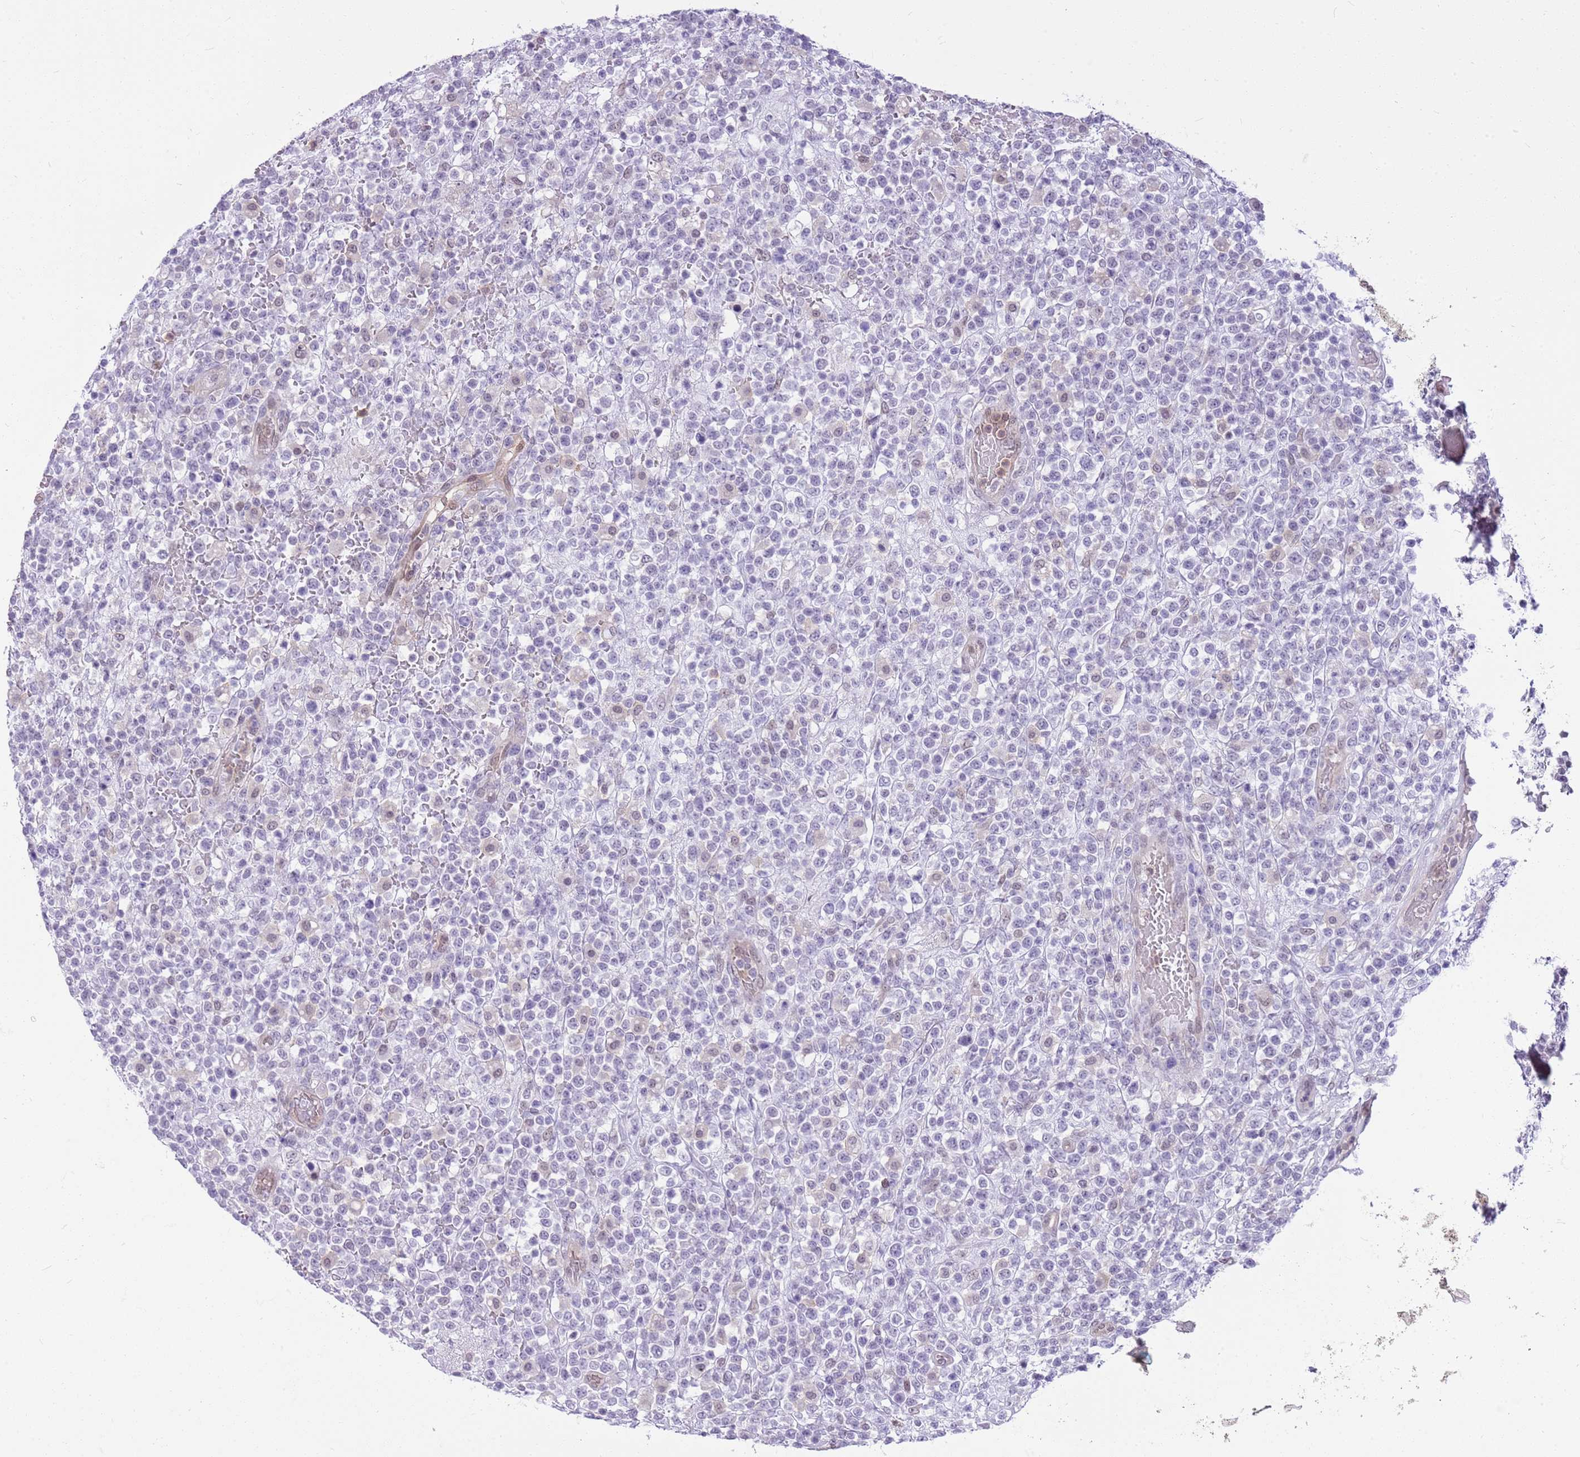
{"staining": {"intensity": "negative", "quantity": "none", "location": "none"}, "tissue": "lymphoma", "cell_type": "Tumor cells", "image_type": "cancer", "snomed": [{"axis": "morphology", "description": "Malignant lymphoma, non-Hodgkin's type, High grade"}, {"axis": "topography", "description": "Colon"}], "caption": "Immunohistochemical staining of lymphoma reveals no significant positivity in tumor cells. Nuclei are stained in blue.", "gene": "DHX32", "patient": {"sex": "female", "age": 53}}